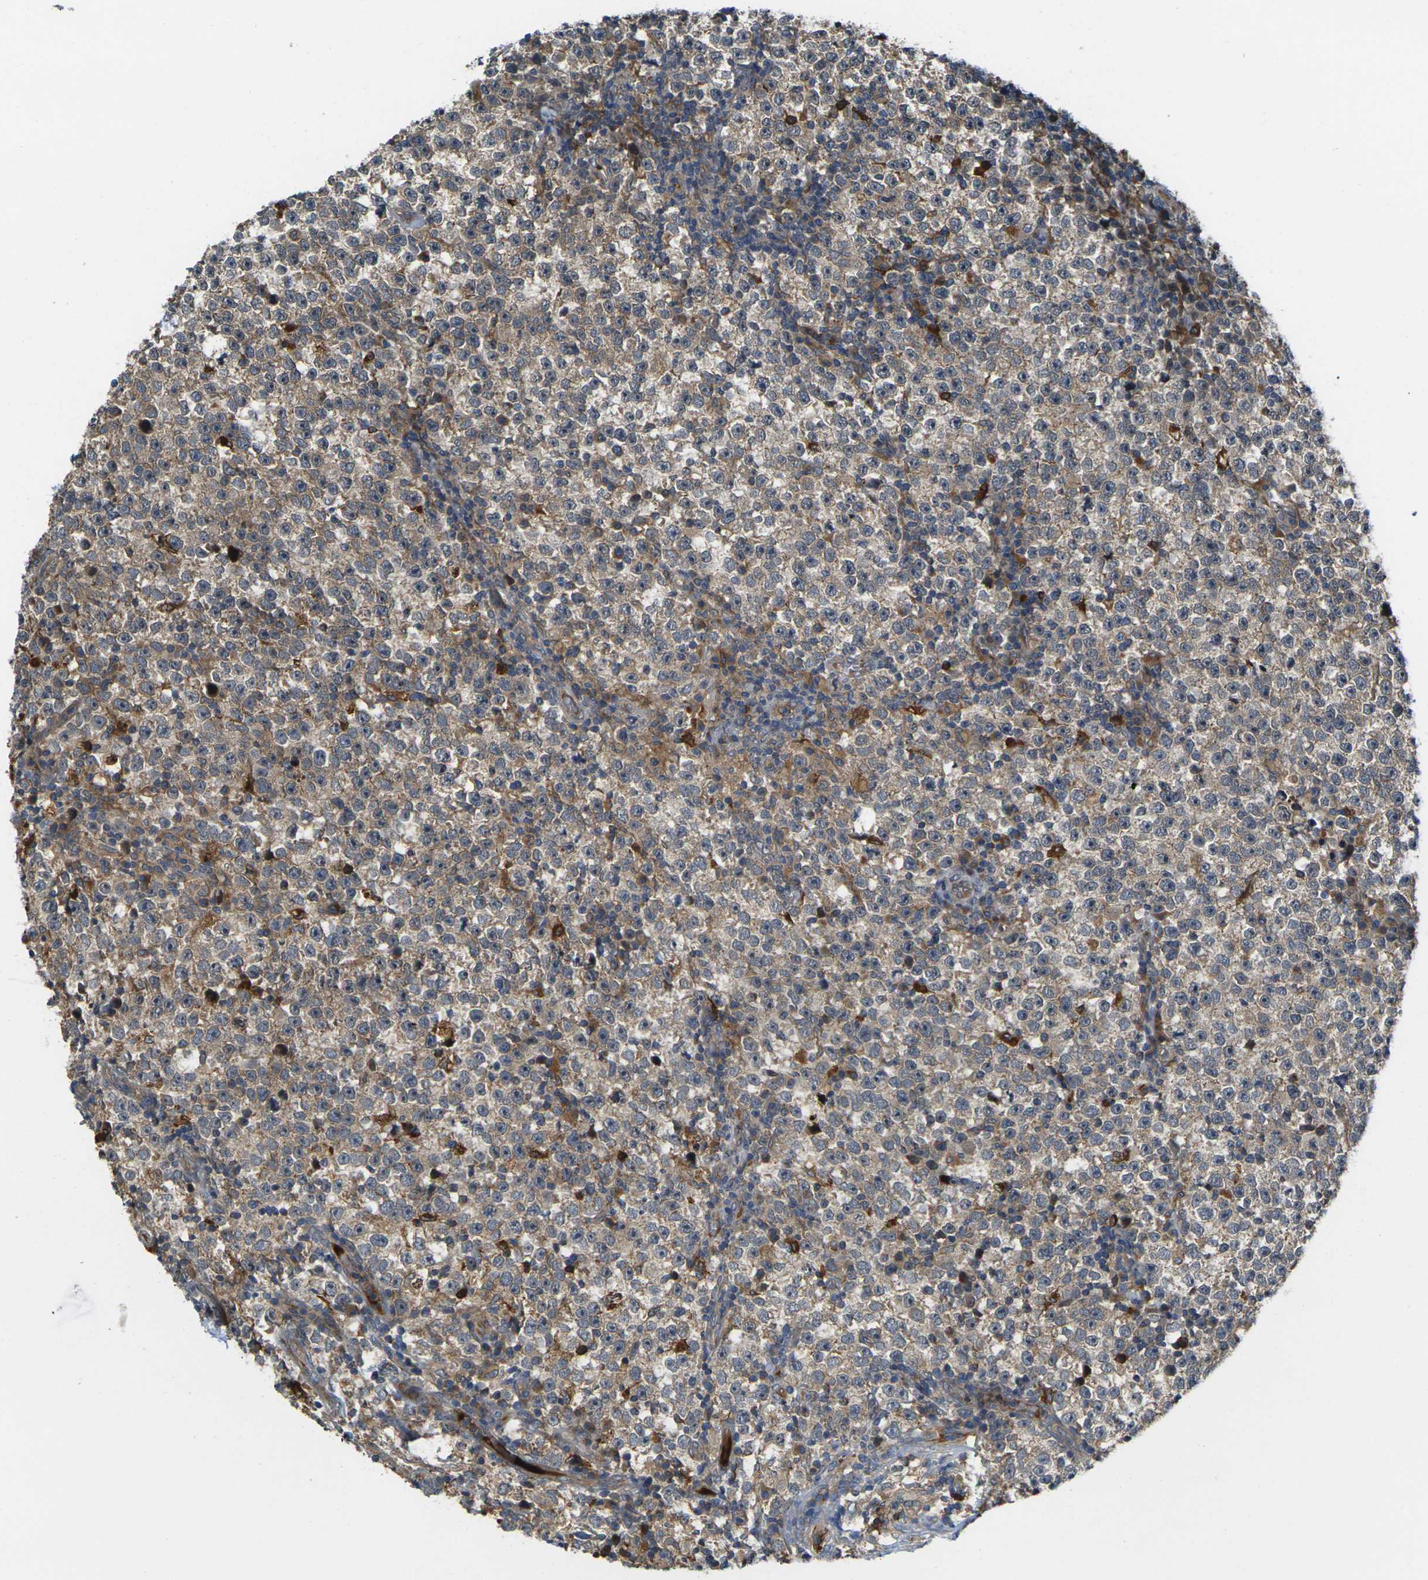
{"staining": {"intensity": "moderate", "quantity": "25%-75%", "location": "cytoplasmic/membranous"}, "tissue": "testis cancer", "cell_type": "Tumor cells", "image_type": "cancer", "snomed": [{"axis": "morphology", "description": "Seminoma, NOS"}, {"axis": "topography", "description": "Testis"}], "caption": "A brown stain labels moderate cytoplasmic/membranous staining of a protein in human testis cancer (seminoma) tumor cells.", "gene": "FZD1", "patient": {"sex": "male", "age": 43}}